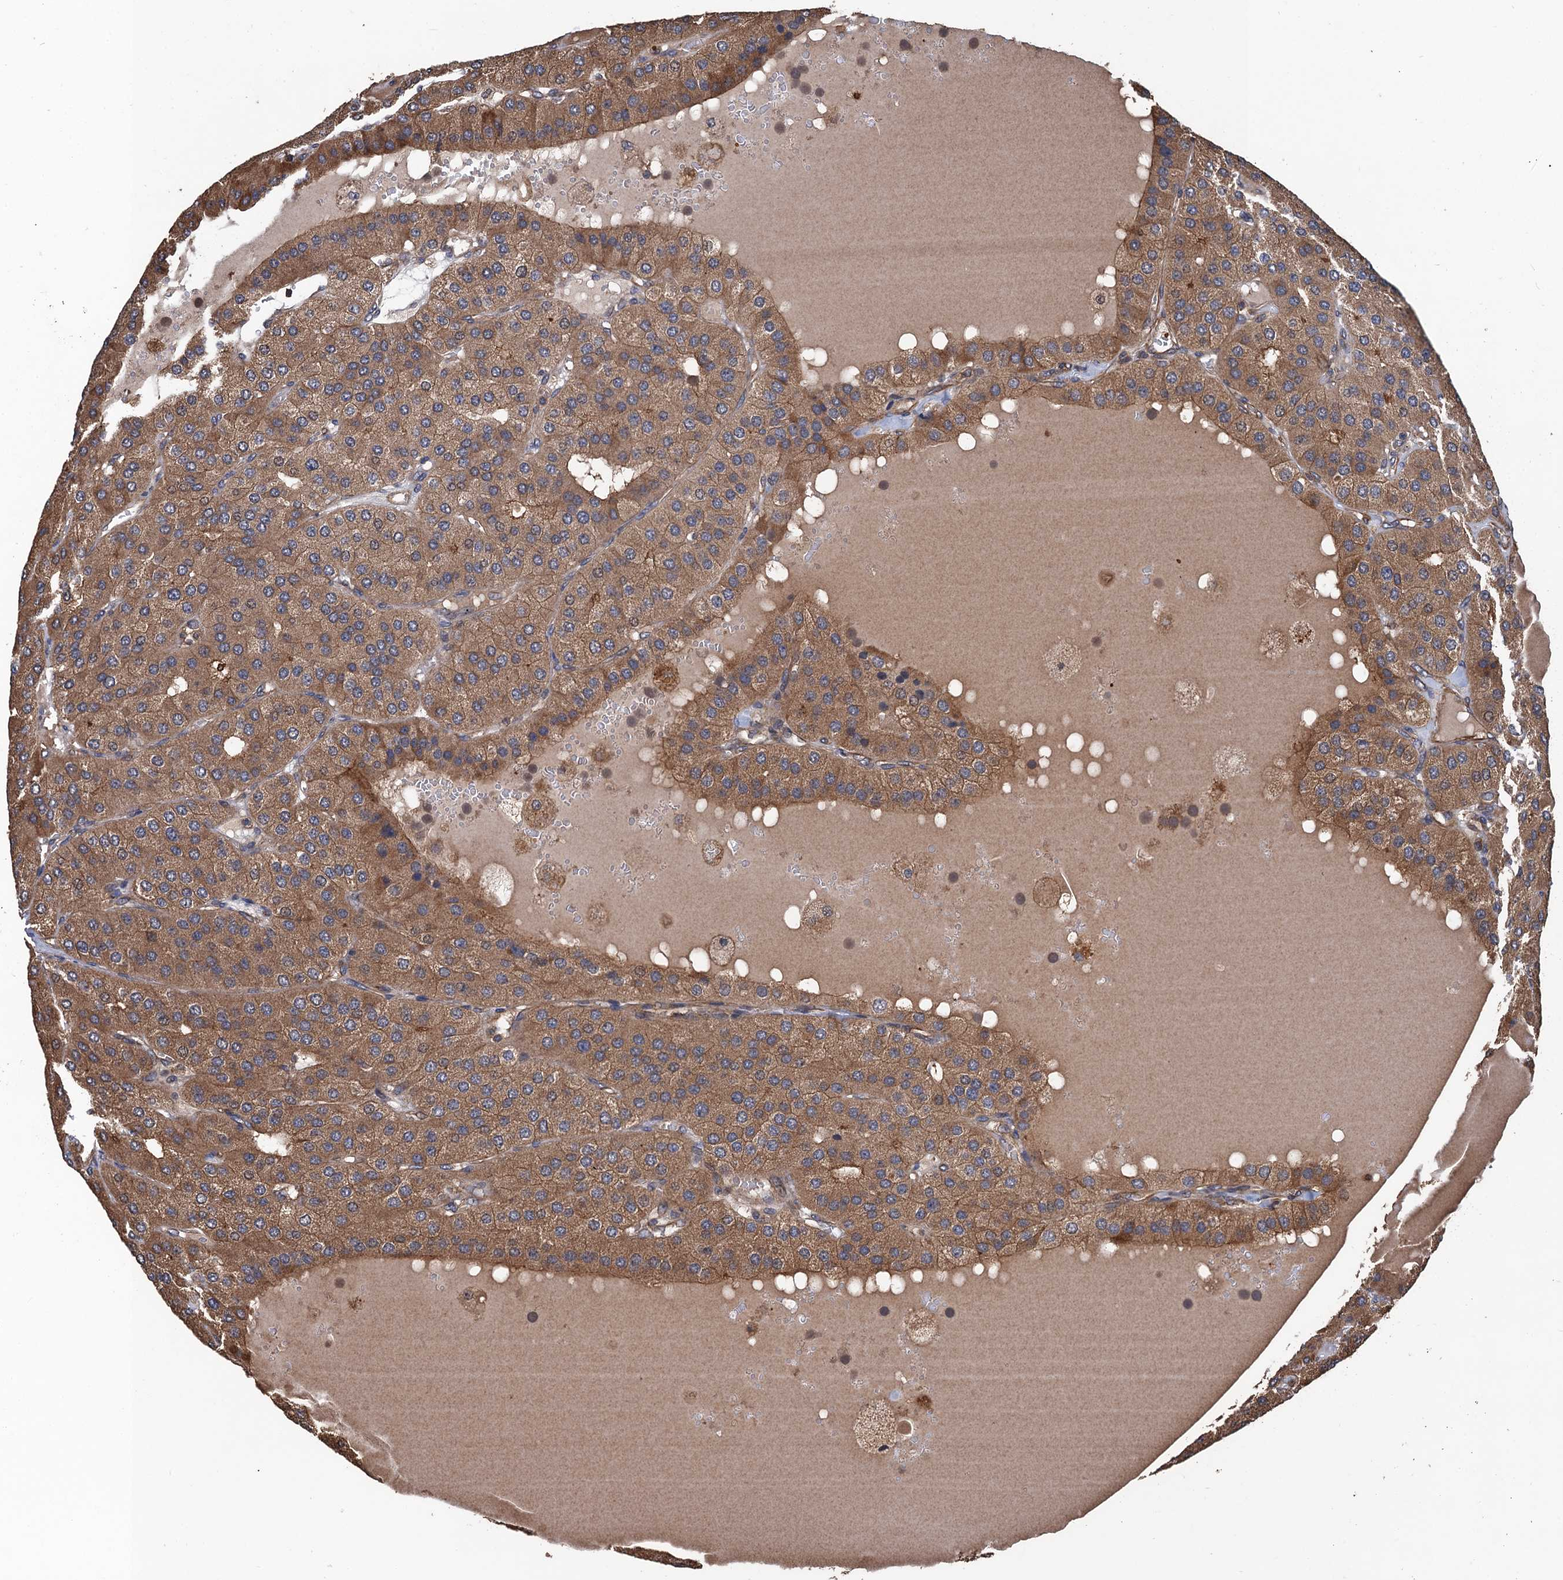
{"staining": {"intensity": "moderate", "quantity": ">75%", "location": "cytoplasmic/membranous"}, "tissue": "parathyroid gland", "cell_type": "Glandular cells", "image_type": "normal", "snomed": [{"axis": "morphology", "description": "Normal tissue, NOS"}, {"axis": "morphology", "description": "Adenoma, NOS"}, {"axis": "topography", "description": "Parathyroid gland"}], "caption": "Moderate cytoplasmic/membranous protein staining is seen in approximately >75% of glandular cells in parathyroid gland. (DAB IHC with brightfield microscopy, high magnification).", "gene": "PPP4R1", "patient": {"sex": "female", "age": 86}}